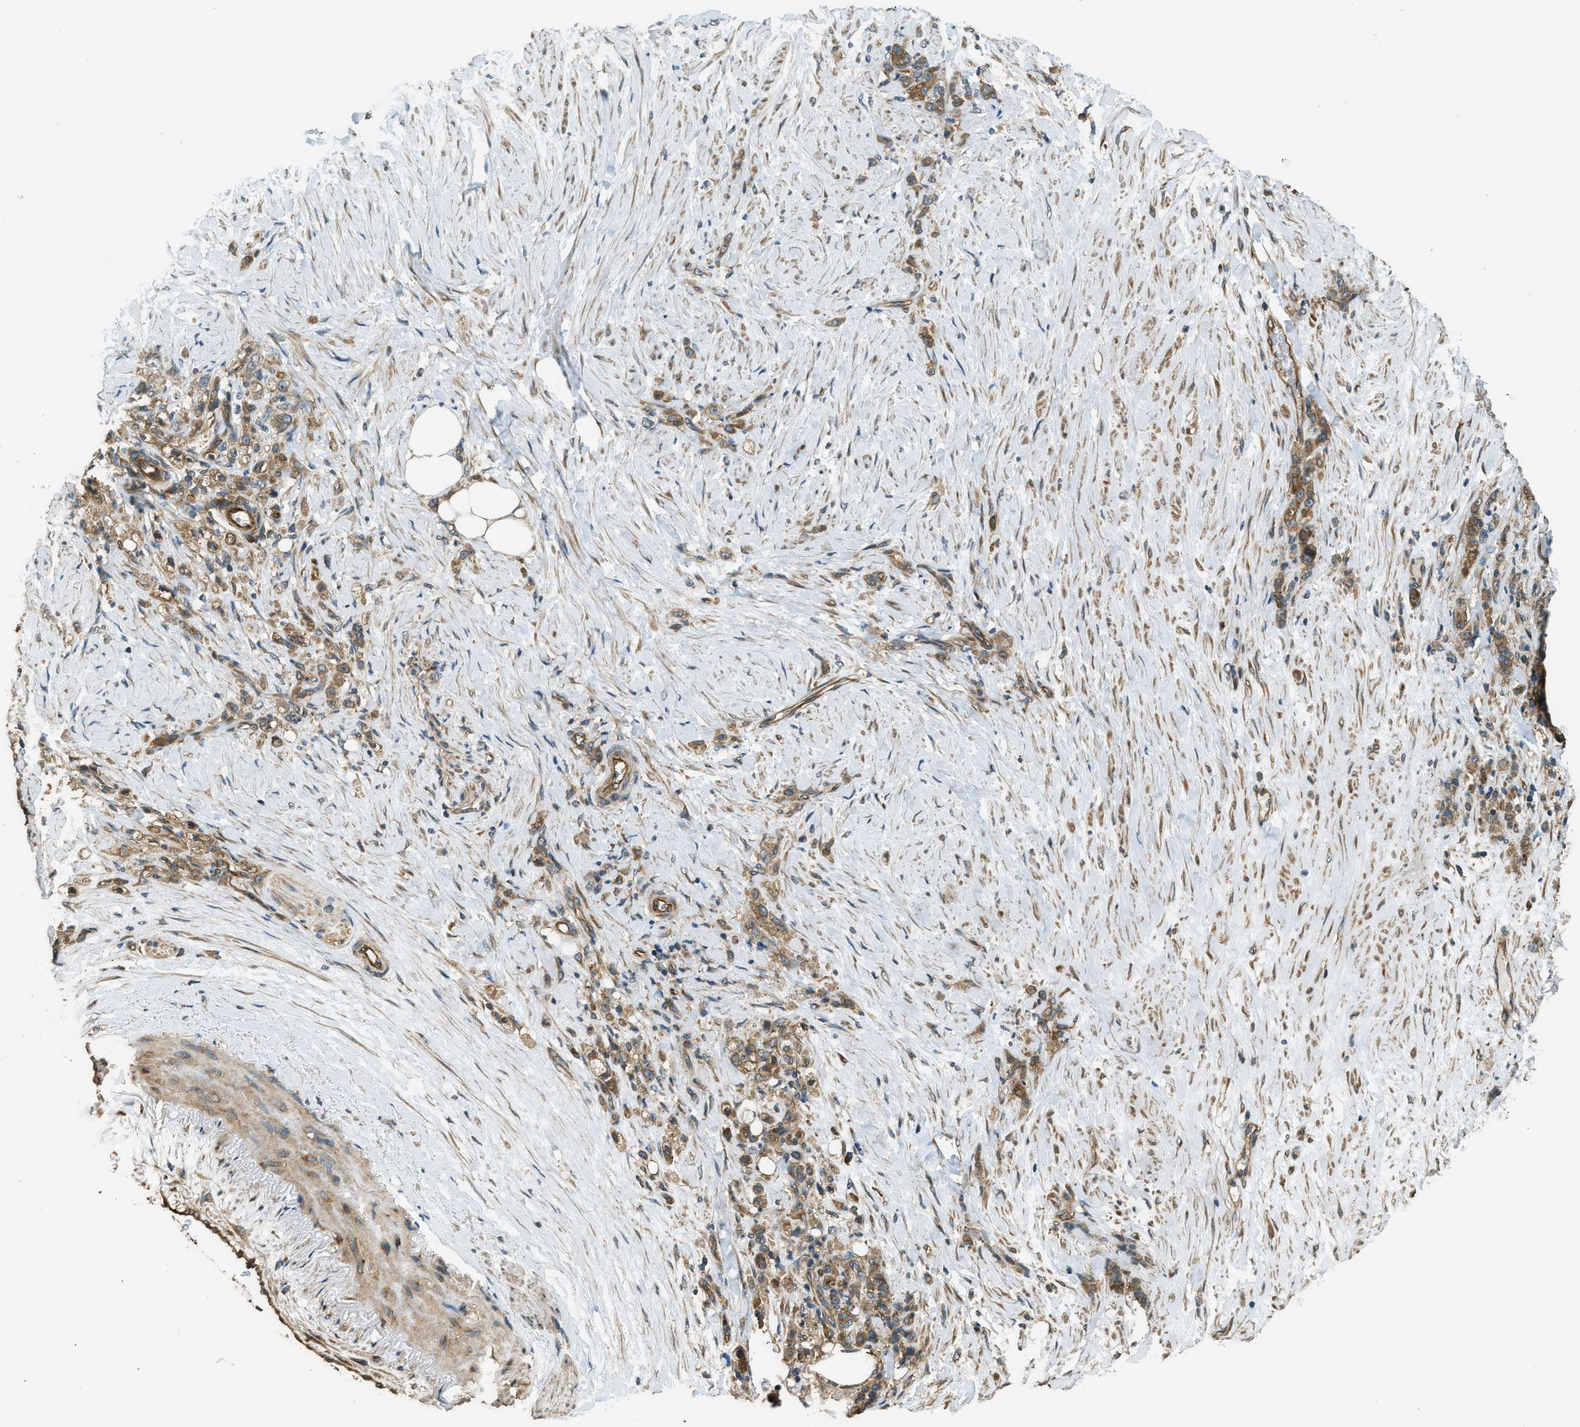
{"staining": {"intensity": "moderate", "quantity": ">75%", "location": "cytoplasmic/membranous"}, "tissue": "stomach cancer", "cell_type": "Tumor cells", "image_type": "cancer", "snomed": [{"axis": "morphology", "description": "Adenocarcinoma, NOS"}, {"axis": "topography", "description": "Stomach"}], "caption": "The micrograph shows staining of stomach cancer (adenocarcinoma), revealing moderate cytoplasmic/membranous protein expression (brown color) within tumor cells.", "gene": "MARS1", "patient": {"sex": "male", "age": 82}}